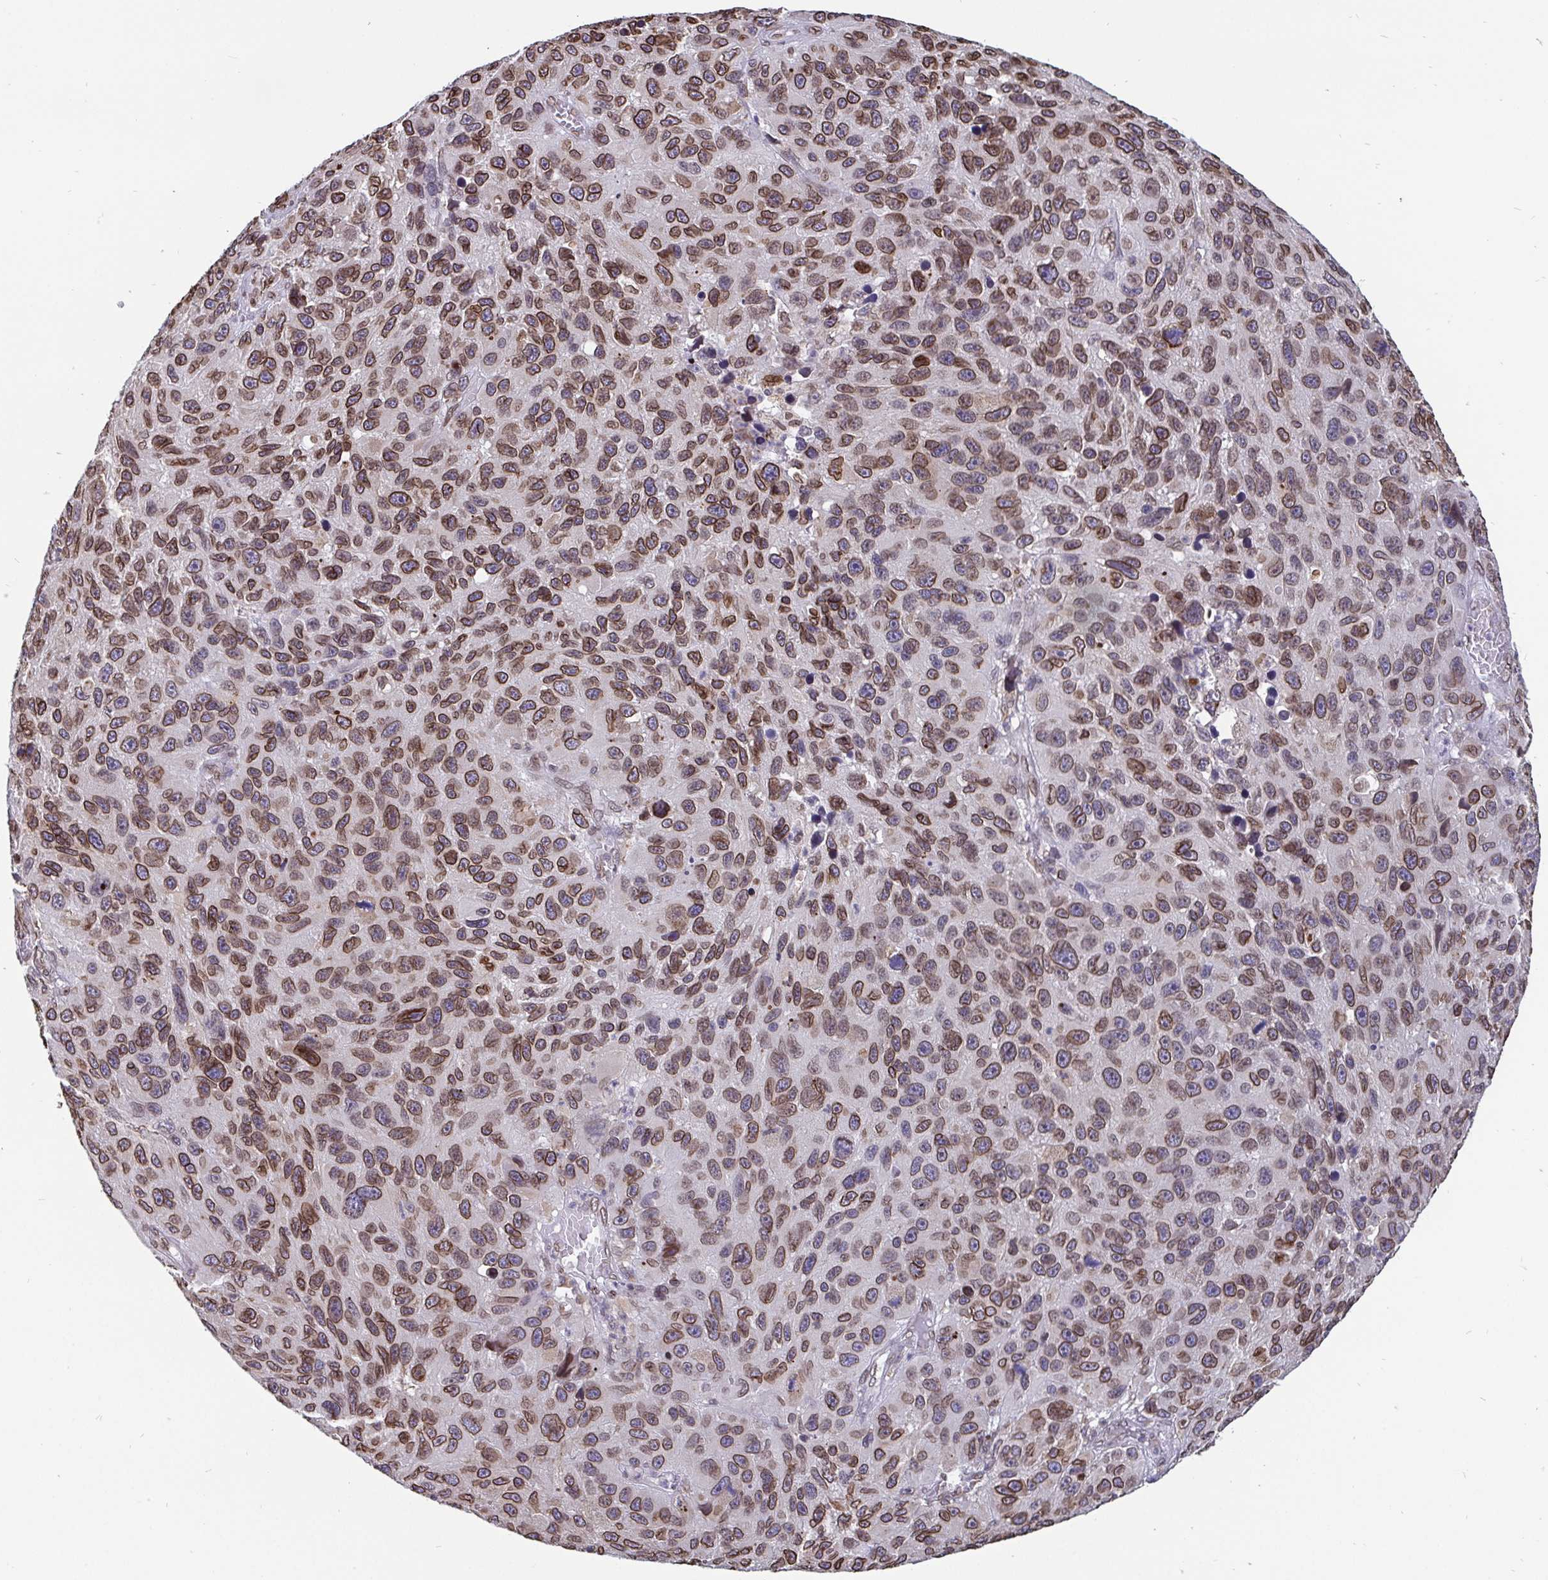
{"staining": {"intensity": "moderate", "quantity": ">75%", "location": "cytoplasmic/membranous,nuclear"}, "tissue": "melanoma", "cell_type": "Tumor cells", "image_type": "cancer", "snomed": [{"axis": "morphology", "description": "Malignant melanoma, NOS"}, {"axis": "topography", "description": "Skin"}], "caption": "Immunohistochemical staining of melanoma displays medium levels of moderate cytoplasmic/membranous and nuclear expression in approximately >75% of tumor cells. Immunohistochemistry (ihc) stains the protein in brown and the nuclei are stained blue.", "gene": "EMD", "patient": {"sex": "male", "age": 53}}